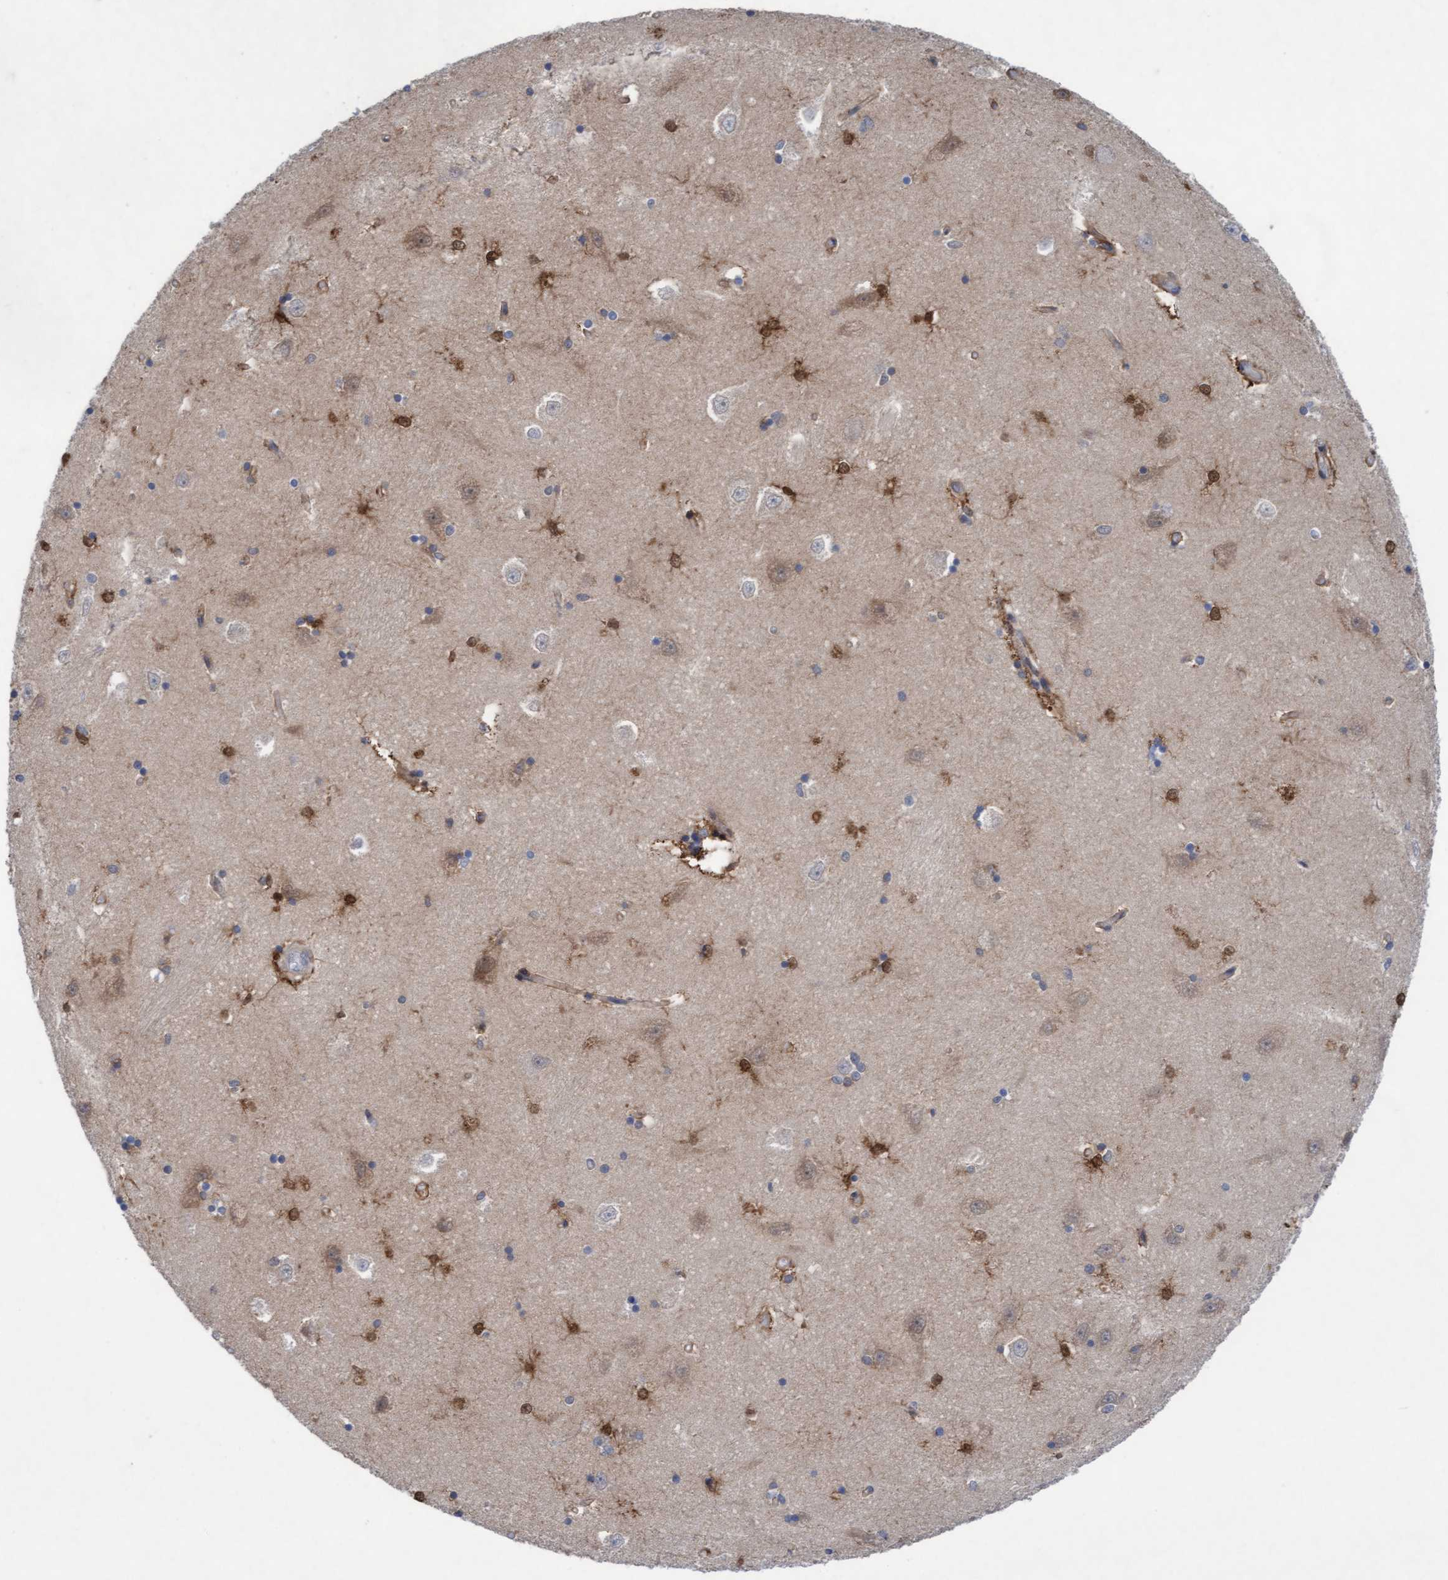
{"staining": {"intensity": "strong", "quantity": "25%-75%", "location": "cytoplasmic/membranous,nuclear"}, "tissue": "hippocampus", "cell_type": "Glial cells", "image_type": "normal", "snomed": [{"axis": "morphology", "description": "Normal tissue, NOS"}, {"axis": "topography", "description": "Hippocampus"}], "caption": "High-magnification brightfield microscopy of benign hippocampus stained with DAB (3,3'-diaminobenzidine) (brown) and counterstained with hematoxylin (blue). glial cells exhibit strong cytoplasmic/membranous,nuclear positivity is present in about25%-75% of cells. (DAB (3,3'-diaminobenzidine) IHC, brown staining for protein, blue staining for nuclei).", "gene": "PLCD1", "patient": {"sex": "male", "age": 45}}